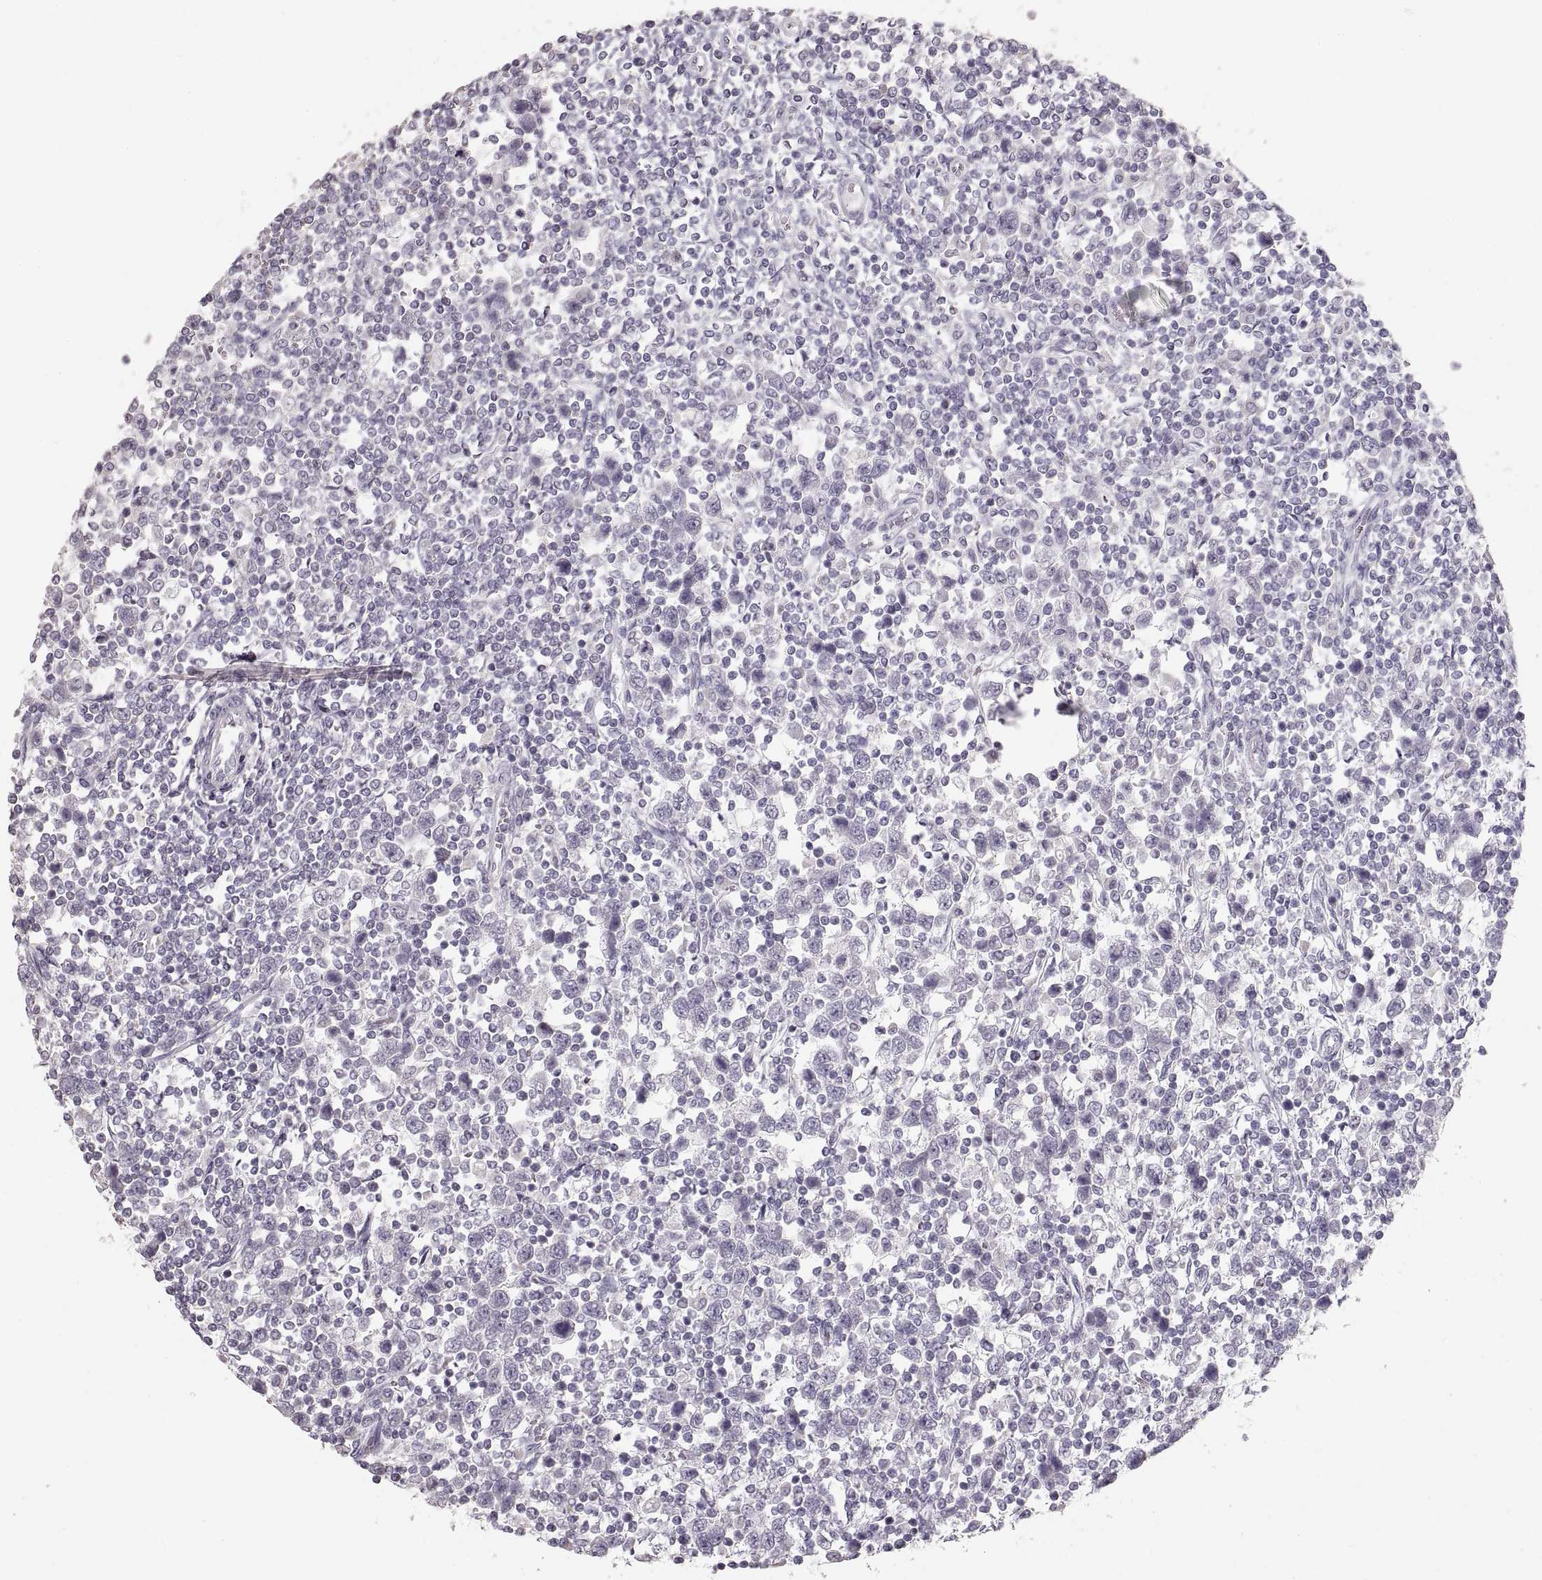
{"staining": {"intensity": "negative", "quantity": "none", "location": "none"}, "tissue": "testis cancer", "cell_type": "Tumor cells", "image_type": "cancer", "snomed": [{"axis": "morphology", "description": "Normal tissue, NOS"}, {"axis": "morphology", "description": "Seminoma, NOS"}, {"axis": "topography", "description": "Testis"}, {"axis": "topography", "description": "Epididymis"}], "caption": "This is an IHC image of testis cancer (seminoma). There is no expression in tumor cells.", "gene": "ZP3", "patient": {"sex": "male", "age": 34}}